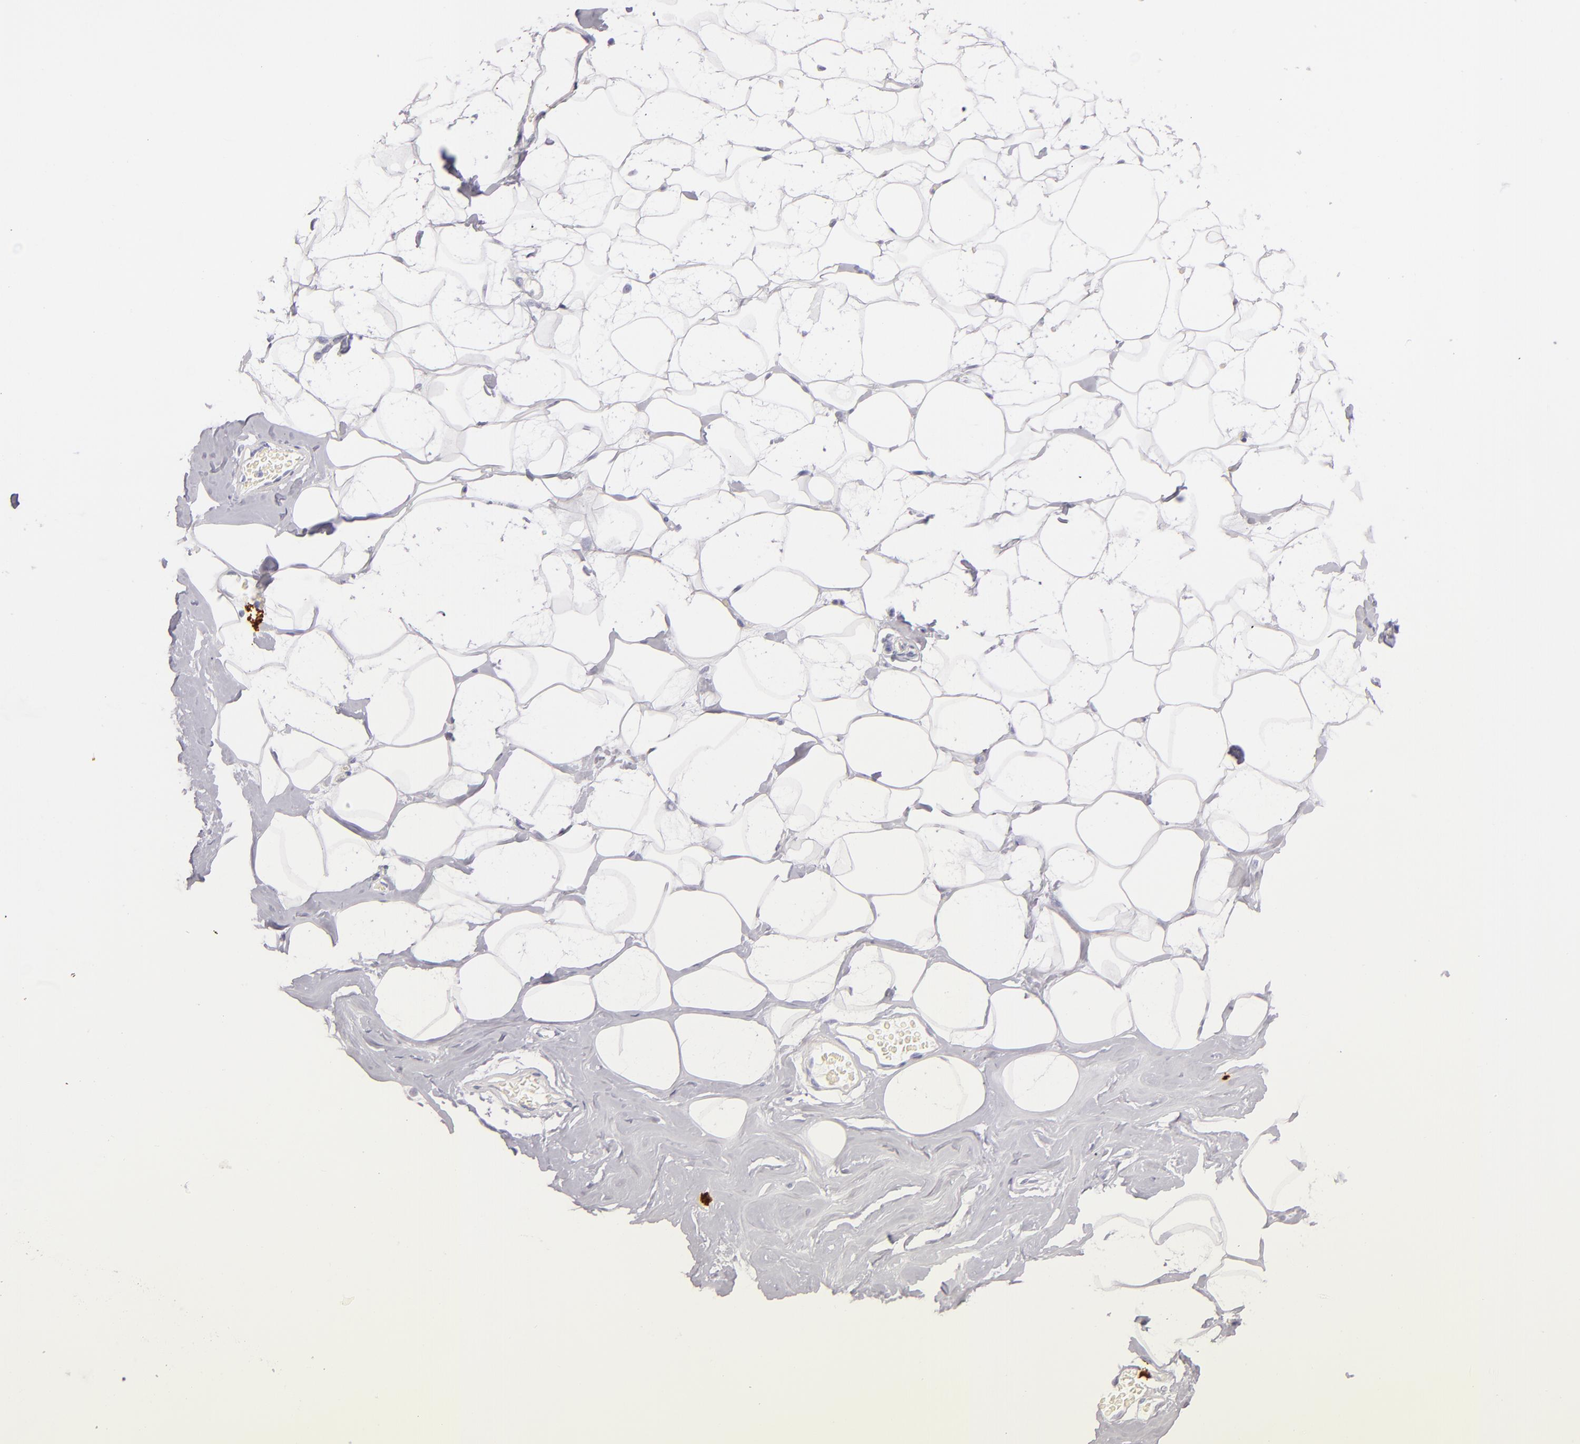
{"staining": {"intensity": "negative", "quantity": "none", "location": "none"}, "tissue": "breast", "cell_type": "Adipocytes", "image_type": "normal", "snomed": [{"axis": "morphology", "description": "Normal tissue, NOS"}, {"axis": "morphology", "description": "Fibrosis, NOS"}, {"axis": "topography", "description": "Breast"}], "caption": "IHC image of unremarkable human breast stained for a protein (brown), which shows no positivity in adipocytes.", "gene": "TPSD1", "patient": {"sex": "female", "age": 39}}